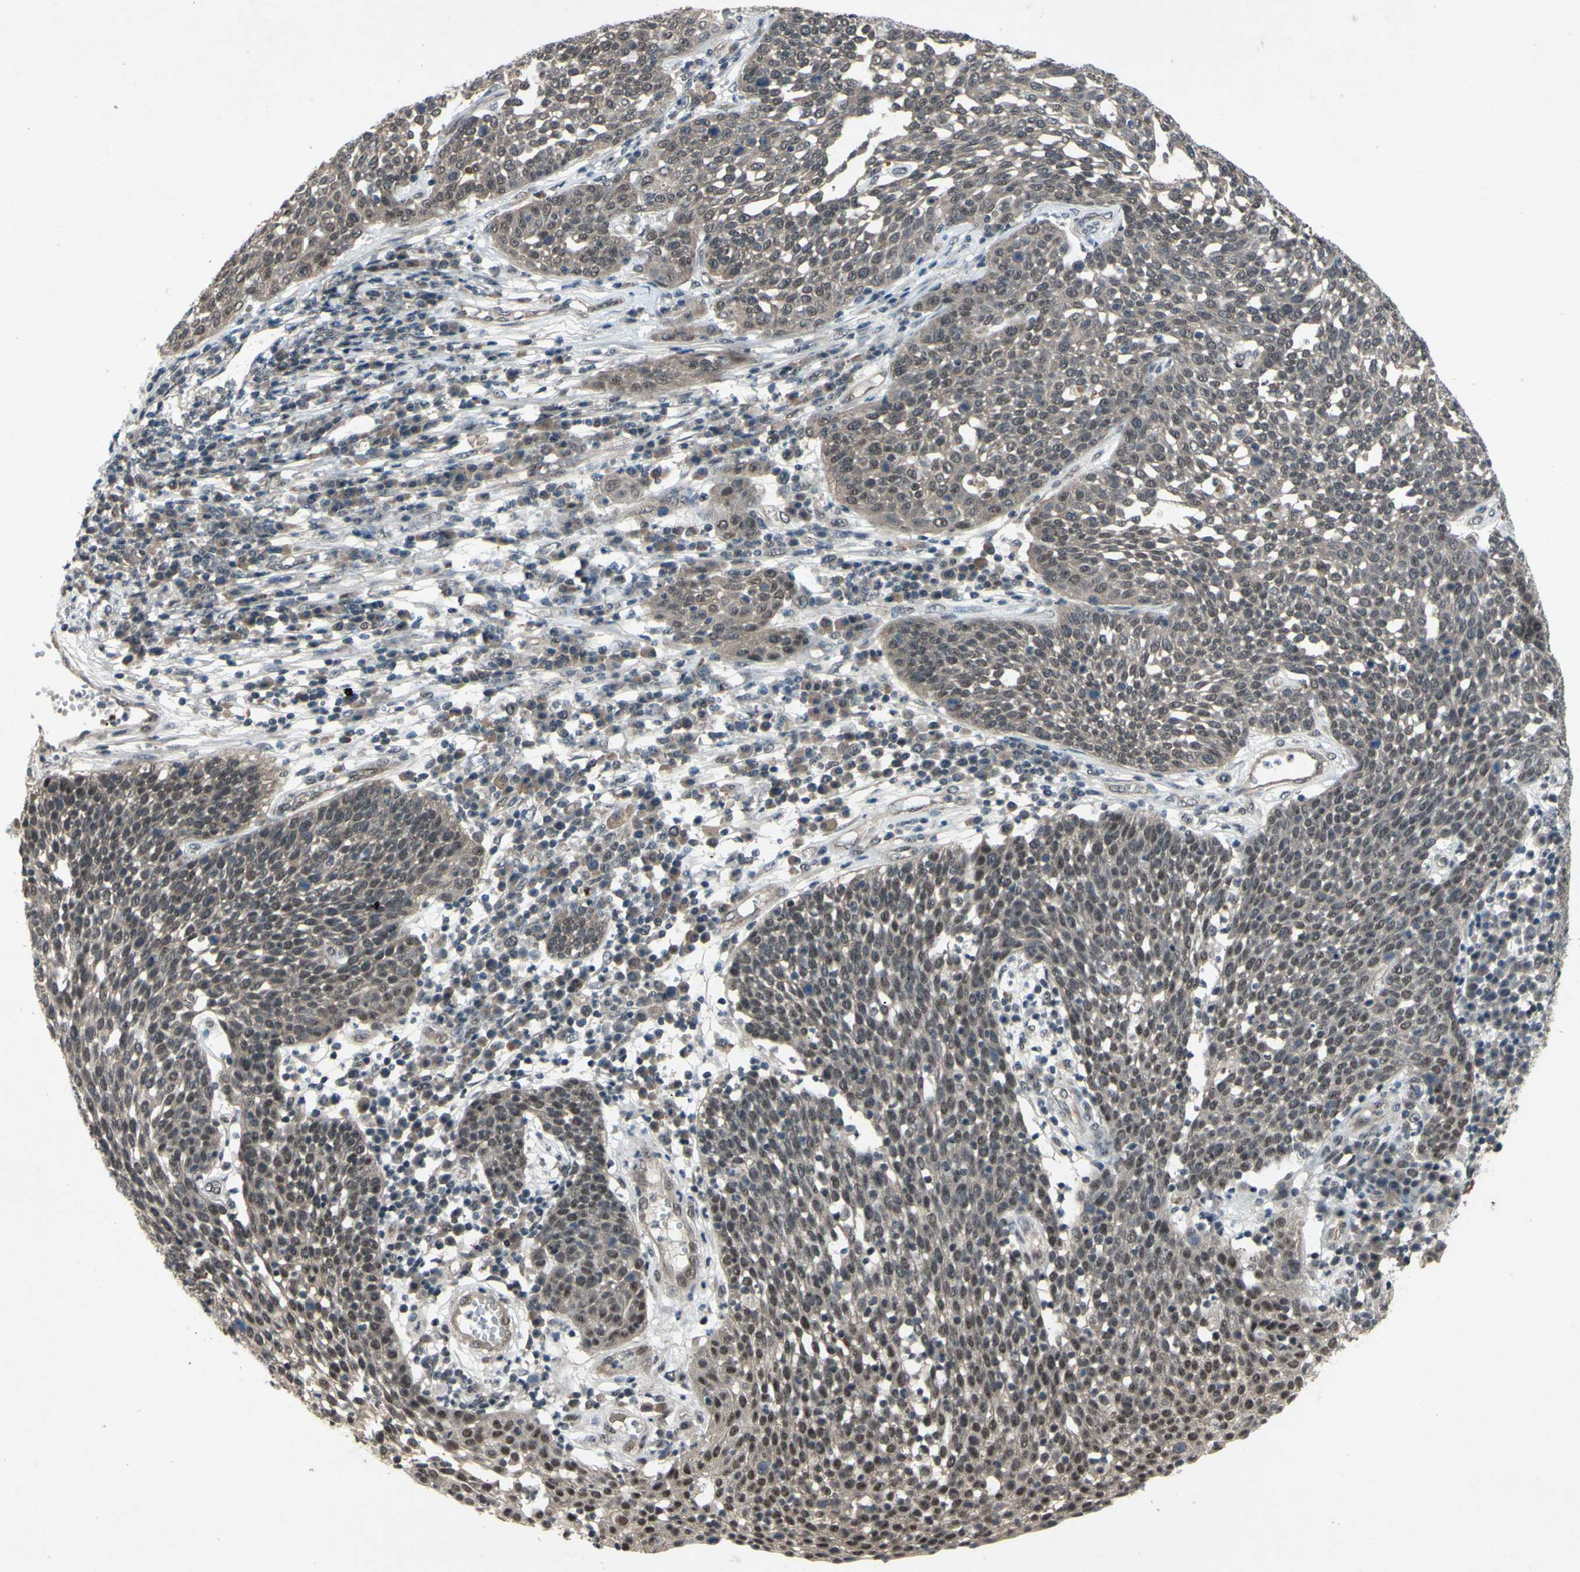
{"staining": {"intensity": "weak", "quantity": ">75%", "location": "cytoplasmic/membranous"}, "tissue": "cervical cancer", "cell_type": "Tumor cells", "image_type": "cancer", "snomed": [{"axis": "morphology", "description": "Squamous cell carcinoma, NOS"}, {"axis": "topography", "description": "Cervix"}], "caption": "Tumor cells exhibit low levels of weak cytoplasmic/membranous staining in about >75% of cells in human cervical cancer.", "gene": "TRDMT1", "patient": {"sex": "female", "age": 34}}